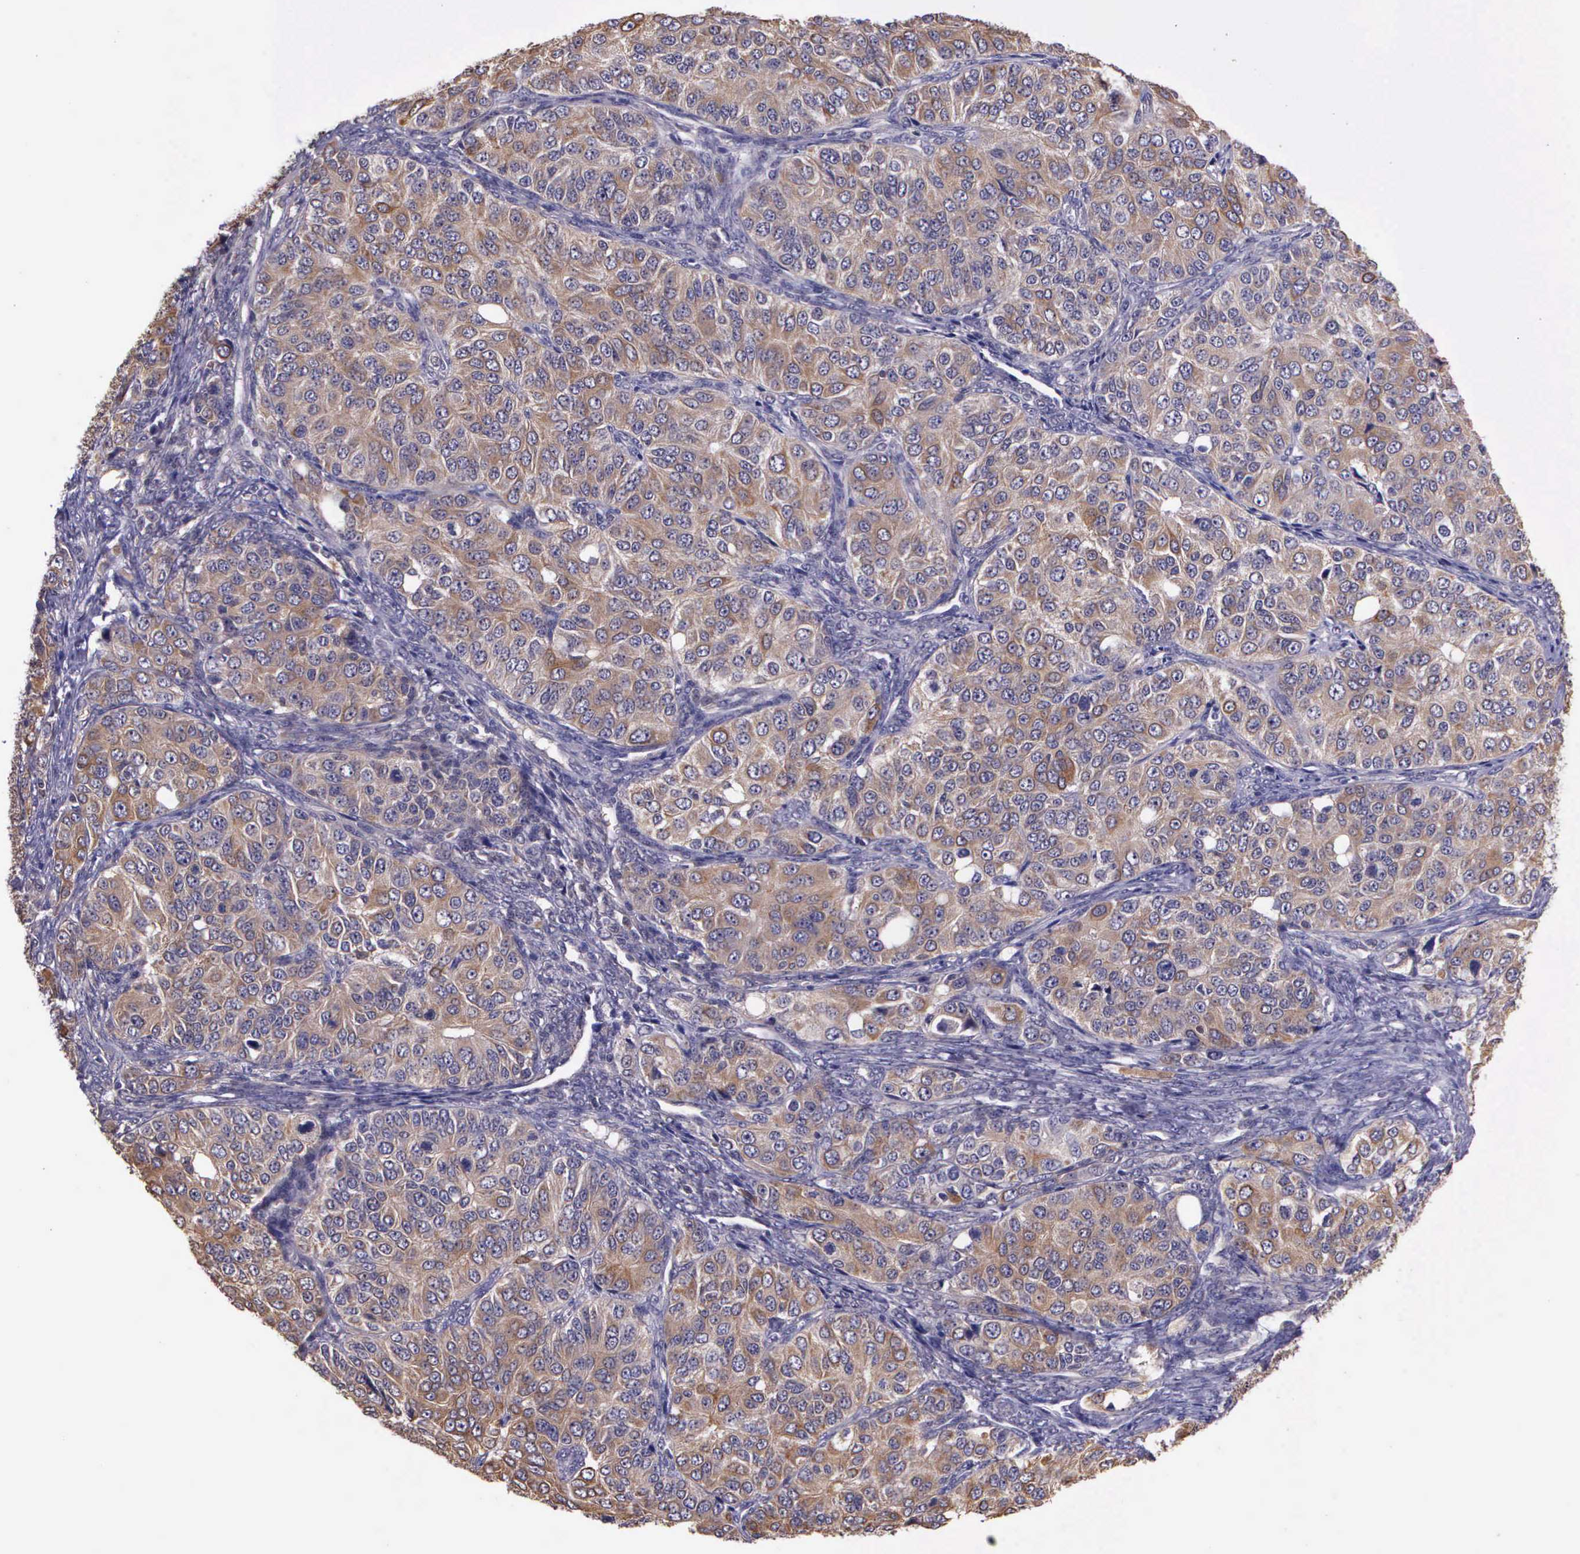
{"staining": {"intensity": "weak", "quantity": ">75%", "location": "cytoplasmic/membranous"}, "tissue": "ovarian cancer", "cell_type": "Tumor cells", "image_type": "cancer", "snomed": [{"axis": "morphology", "description": "Carcinoma, endometroid"}, {"axis": "topography", "description": "Ovary"}], "caption": "Immunohistochemical staining of human ovarian cancer (endometroid carcinoma) shows weak cytoplasmic/membranous protein positivity in about >75% of tumor cells. The staining is performed using DAB (3,3'-diaminobenzidine) brown chromogen to label protein expression. The nuclei are counter-stained blue using hematoxylin.", "gene": "IGBP1", "patient": {"sex": "female", "age": 51}}